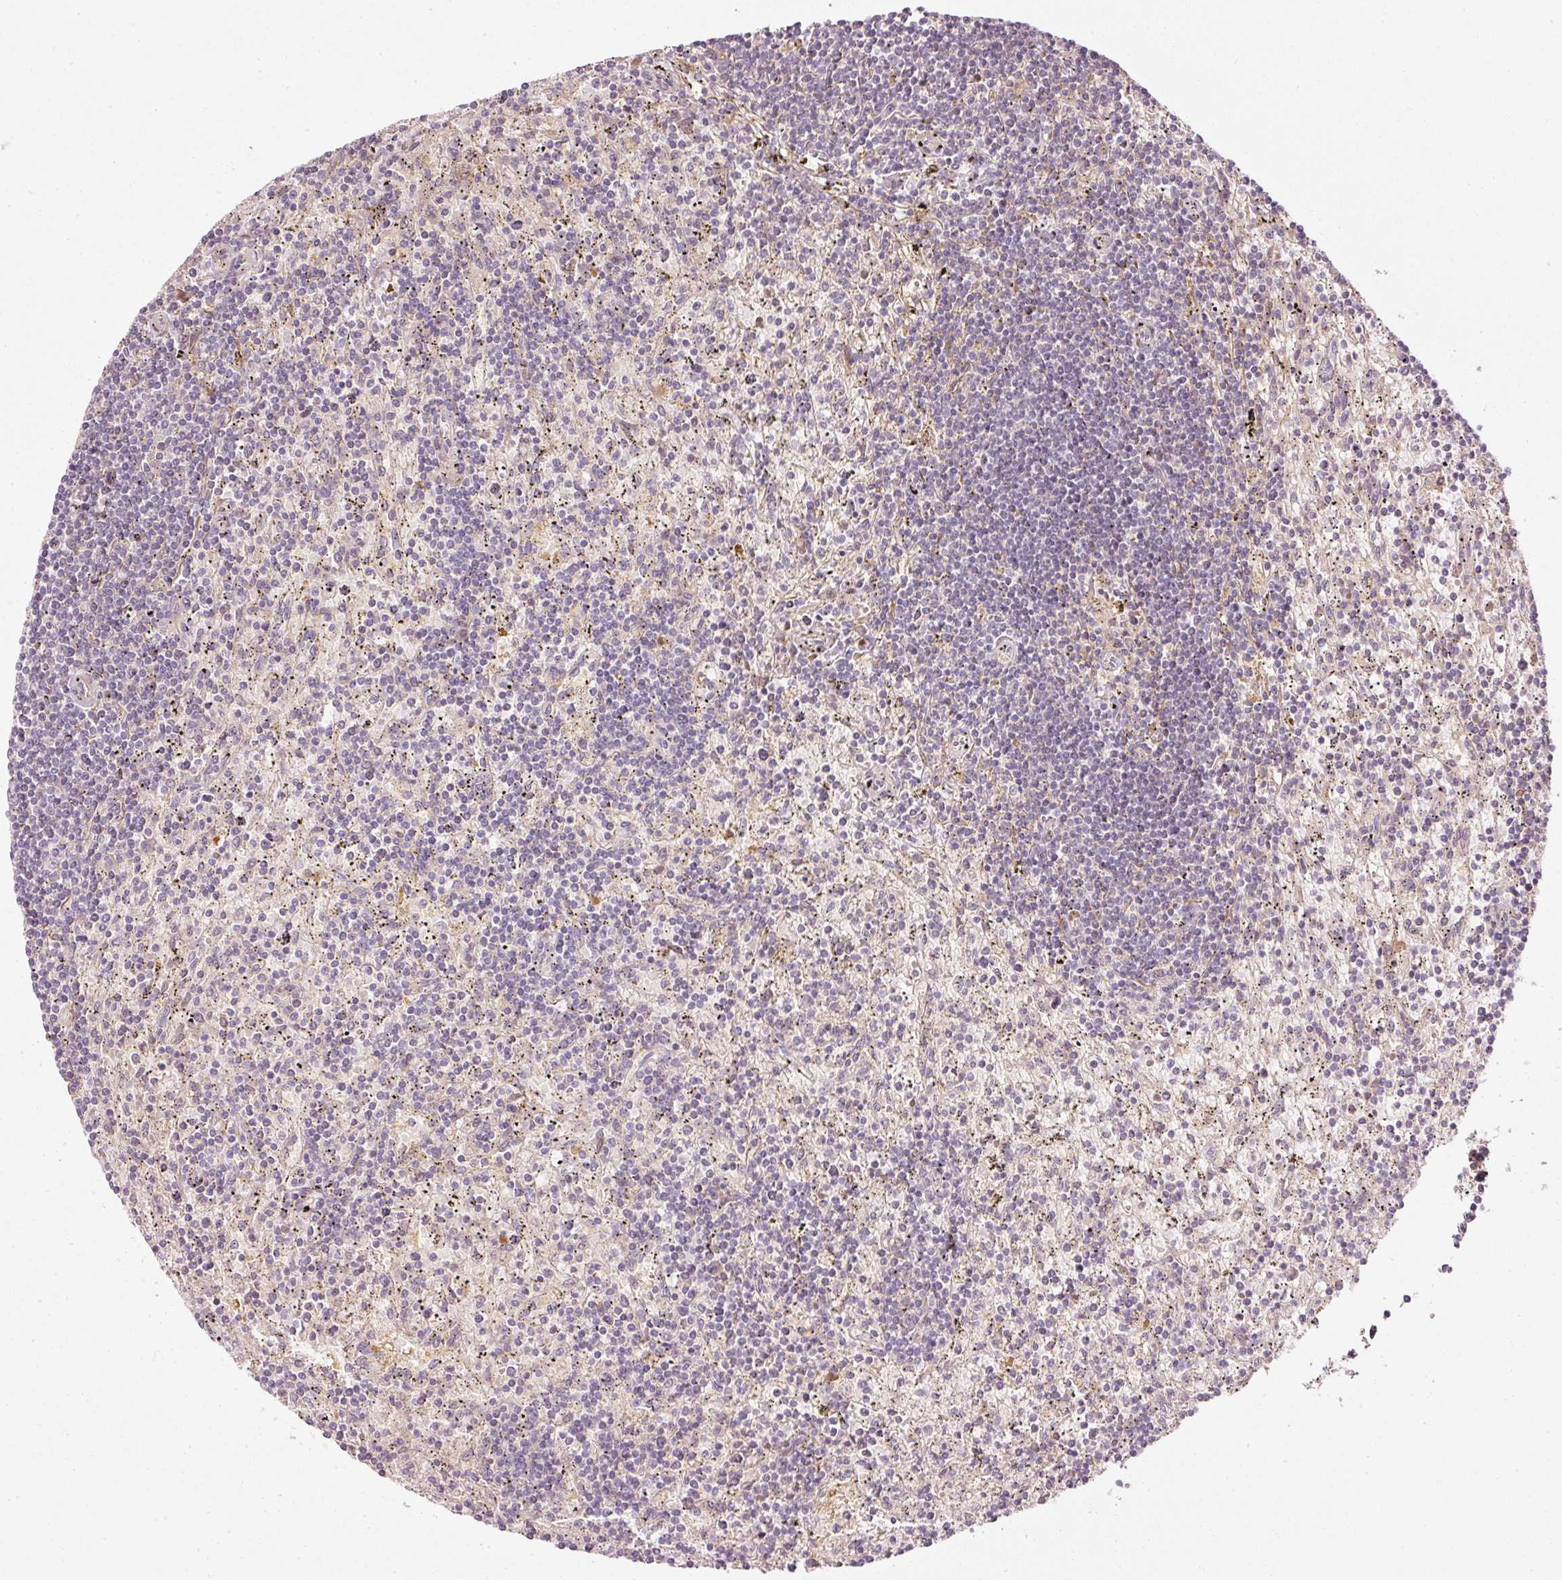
{"staining": {"intensity": "negative", "quantity": "none", "location": "none"}, "tissue": "lymphoma", "cell_type": "Tumor cells", "image_type": "cancer", "snomed": [{"axis": "morphology", "description": "Malignant lymphoma, non-Hodgkin's type, Low grade"}, {"axis": "topography", "description": "Spleen"}], "caption": "Tumor cells are negative for brown protein staining in low-grade malignant lymphoma, non-Hodgkin's type. (DAB IHC with hematoxylin counter stain).", "gene": "SERPING1", "patient": {"sex": "male", "age": 76}}